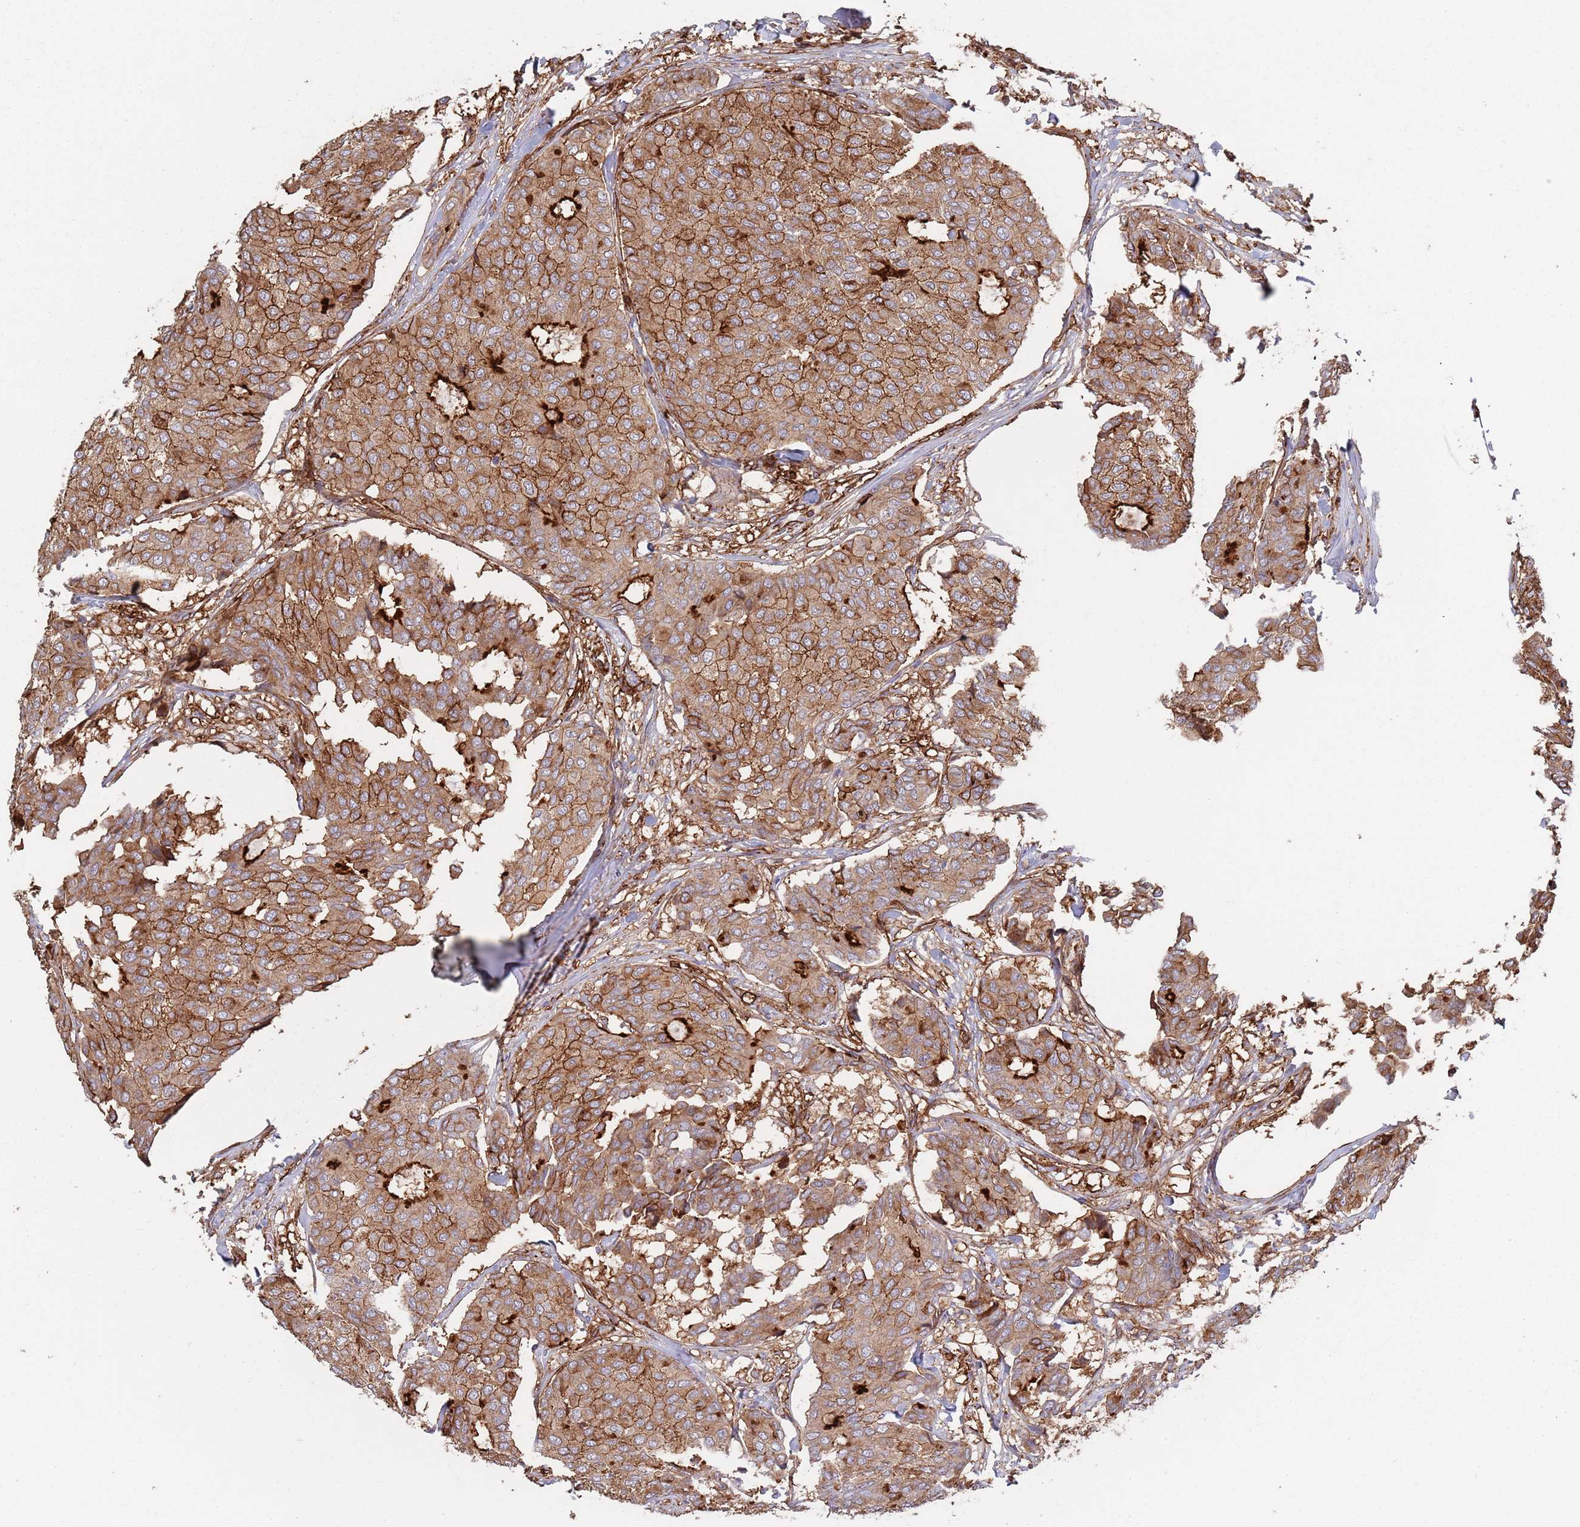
{"staining": {"intensity": "moderate", "quantity": ">75%", "location": "cytoplasmic/membranous"}, "tissue": "breast cancer", "cell_type": "Tumor cells", "image_type": "cancer", "snomed": [{"axis": "morphology", "description": "Duct carcinoma"}, {"axis": "topography", "description": "Breast"}], "caption": "Brown immunohistochemical staining in breast cancer demonstrates moderate cytoplasmic/membranous positivity in approximately >75% of tumor cells.", "gene": "RNF144A", "patient": {"sex": "female", "age": 75}}